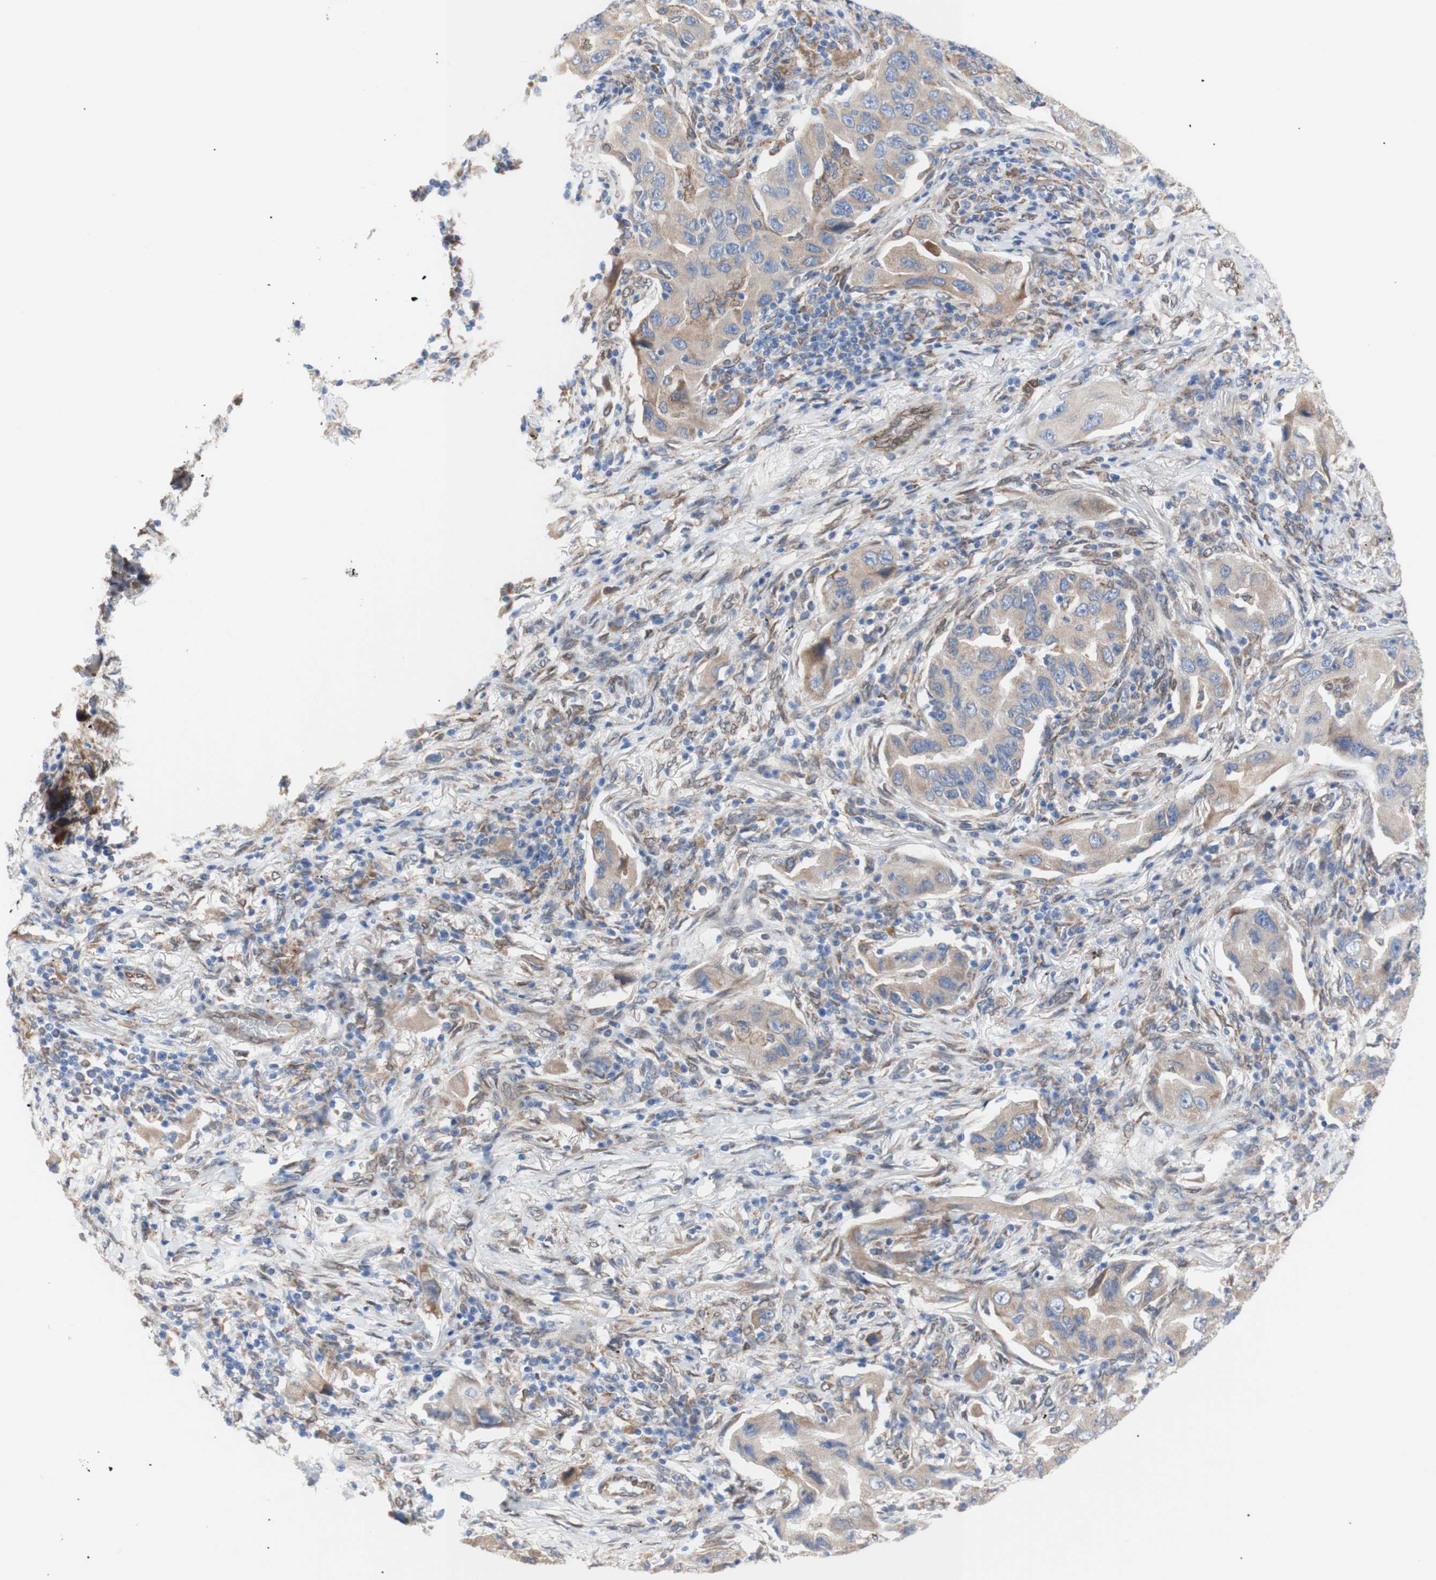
{"staining": {"intensity": "weak", "quantity": ">75%", "location": "cytoplasmic/membranous"}, "tissue": "lung cancer", "cell_type": "Tumor cells", "image_type": "cancer", "snomed": [{"axis": "morphology", "description": "Adenocarcinoma, NOS"}, {"axis": "topography", "description": "Lung"}], "caption": "Immunohistochemistry of lung cancer (adenocarcinoma) reveals low levels of weak cytoplasmic/membranous positivity in about >75% of tumor cells.", "gene": "ERLIN1", "patient": {"sex": "female", "age": 65}}